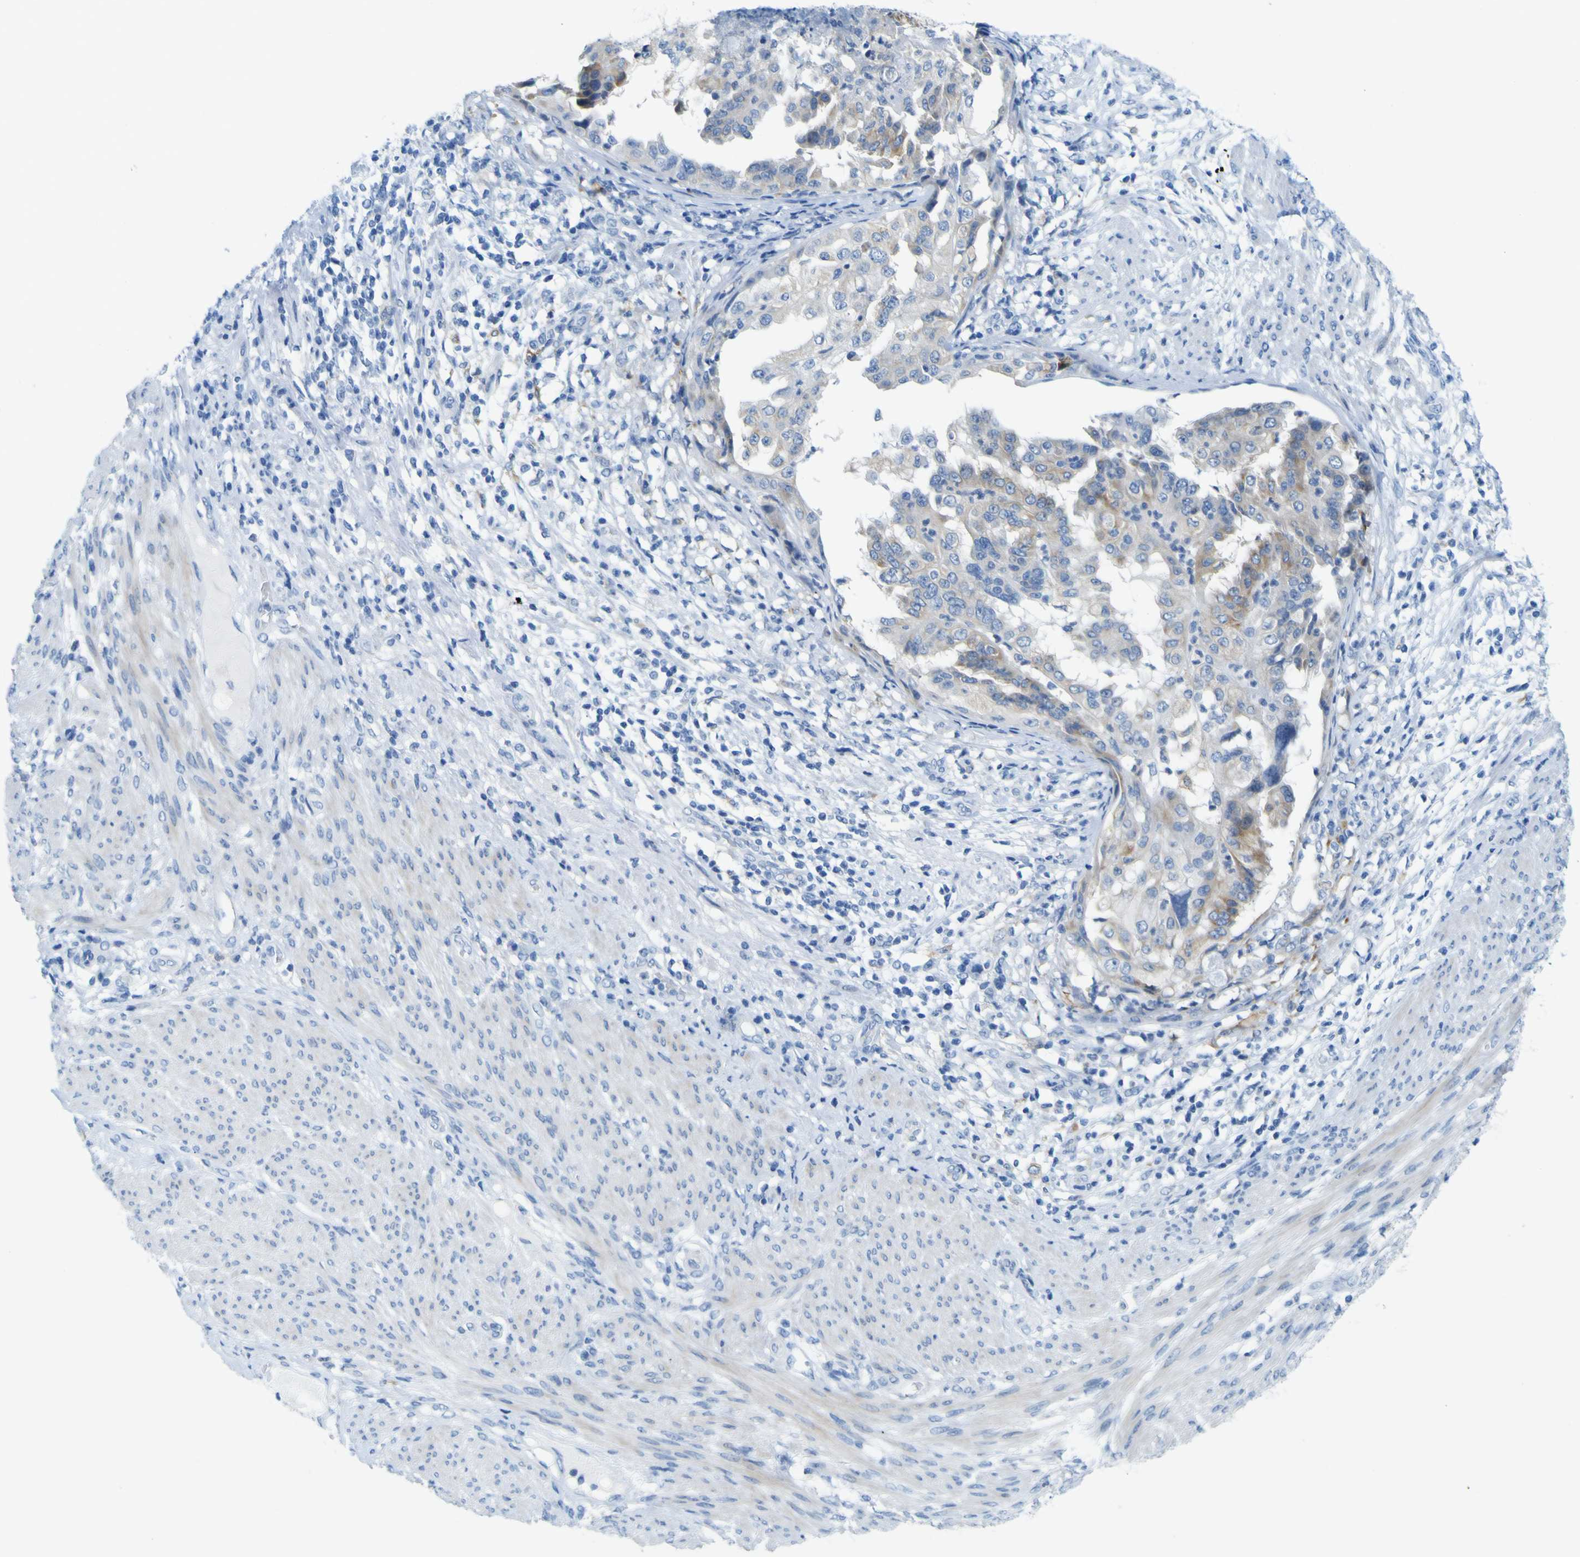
{"staining": {"intensity": "weak", "quantity": "25%-75%", "location": "cytoplasmic/membranous"}, "tissue": "endometrial cancer", "cell_type": "Tumor cells", "image_type": "cancer", "snomed": [{"axis": "morphology", "description": "Adenocarcinoma, NOS"}, {"axis": "topography", "description": "Endometrium"}], "caption": "Endometrial cancer (adenocarcinoma) was stained to show a protein in brown. There is low levels of weak cytoplasmic/membranous staining in about 25%-75% of tumor cells.", "gene": "ACSL1", "patient": {"sex": "female", "age": 85}}